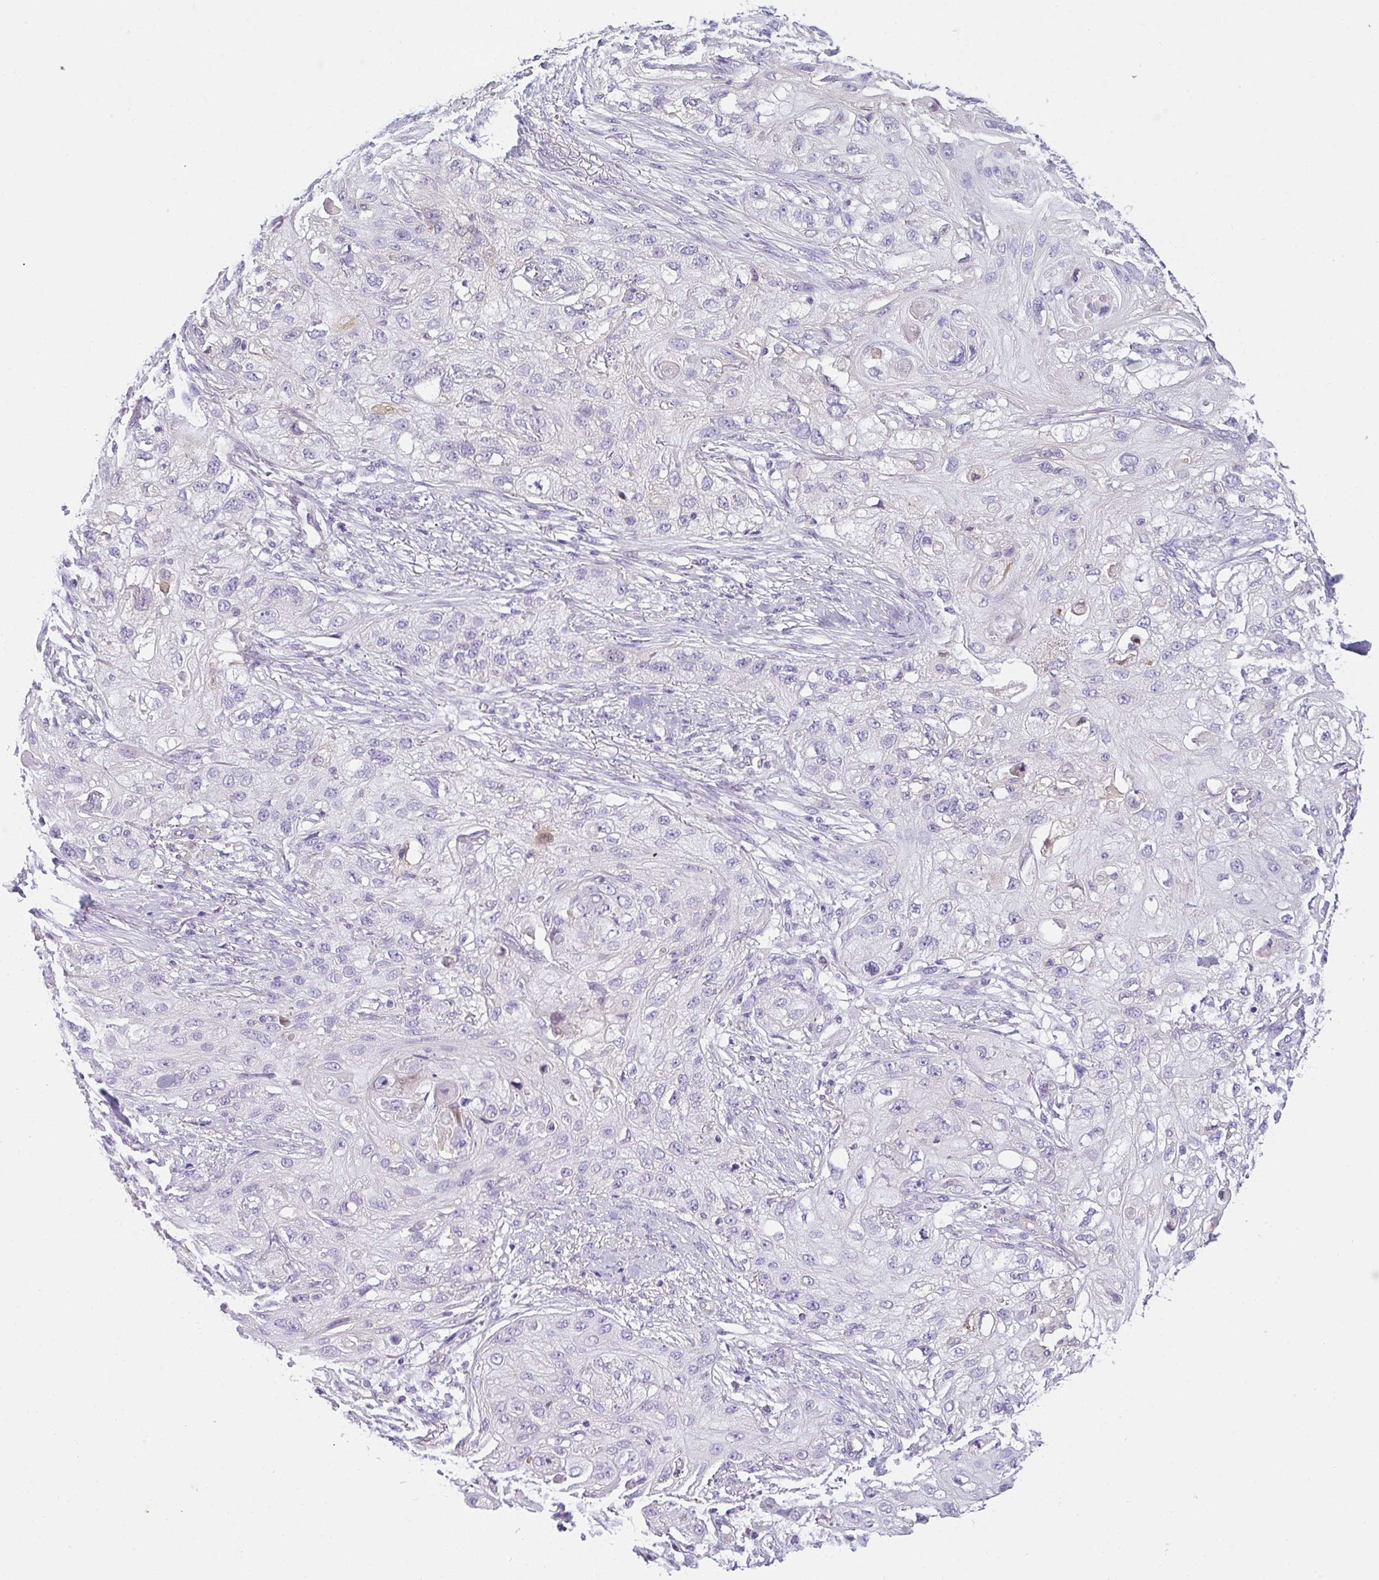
{"staining": {"intensity": "negative", "quantity": "none", "location": "none"}, "tissue": "skin cancer", "cell_type": "Tumor cells", "image_type": "cancer", "snomed": [{"axis": "morphology", "description": "Squamous cell carcinoma, NOS"}, {"axis": "topography", "description": "Skin"}, {"axis": "topography", "description": "Vulva"}], "caption": "An image of skin squamous cell carcinoma stained for a protein exhibits no brown staining in tumor cells.", "gene": "COX7B", "patient": {"sex": "female", "age": 86}}